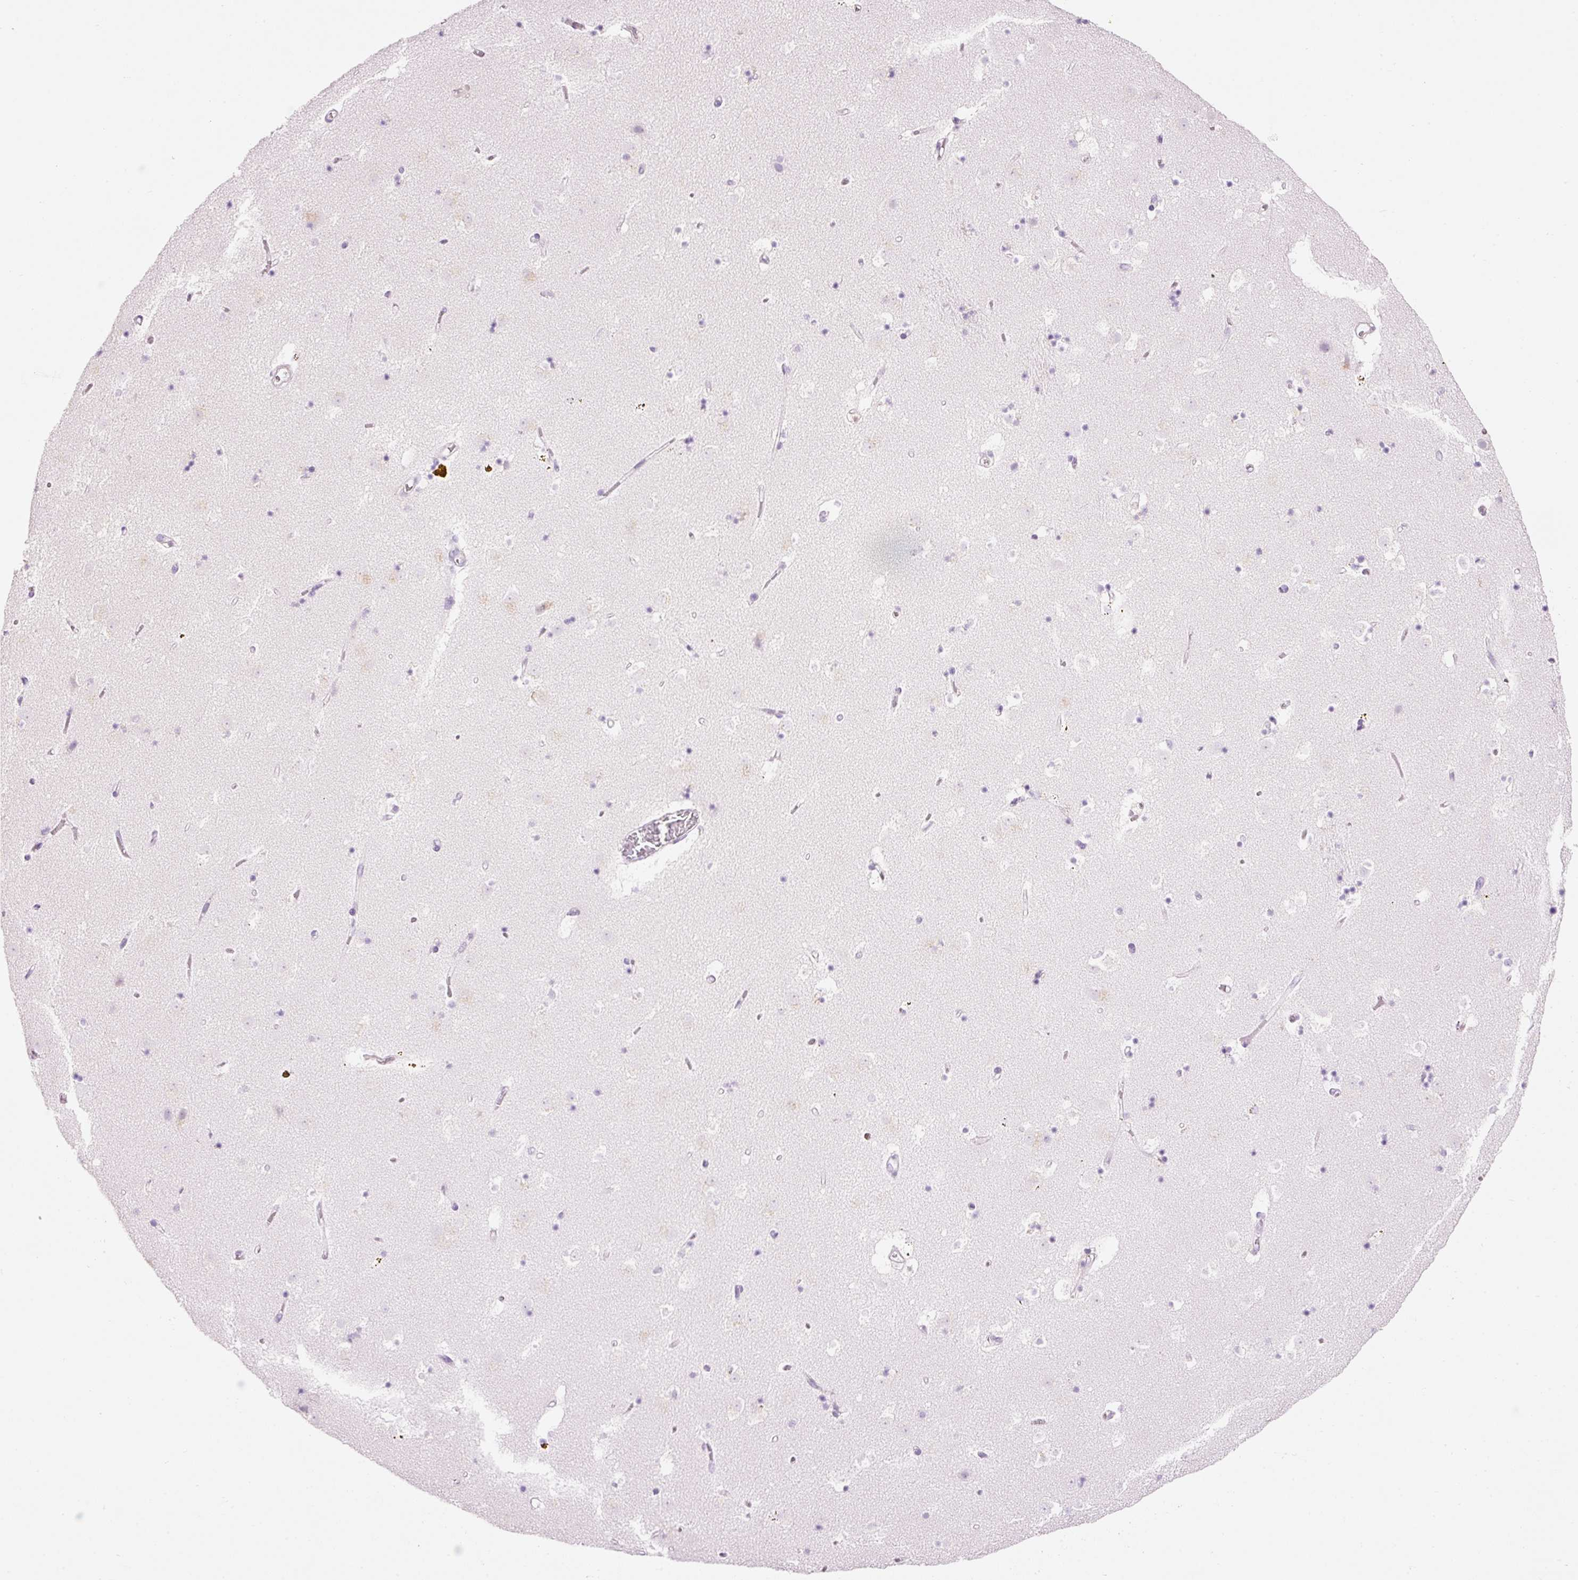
{"staining": {"intensity": "negative", "quantity": "none", "location": "none"}, "tissue": "caudate", "cell_type": "Glial cells", "image_type": "normal", "snomed": [{"axis": "morphology", "description": "Normal tissue, NOS"}, {"axis": "topography", "description": "Lateral ventricle wall"}], "caption": "IHC micrograph of normal caudate: human caudate stained with DAB shows no significant protein positivity in glial cells.", "gene": "CMA1", "patient": {"sex": "male", "age": 58}}